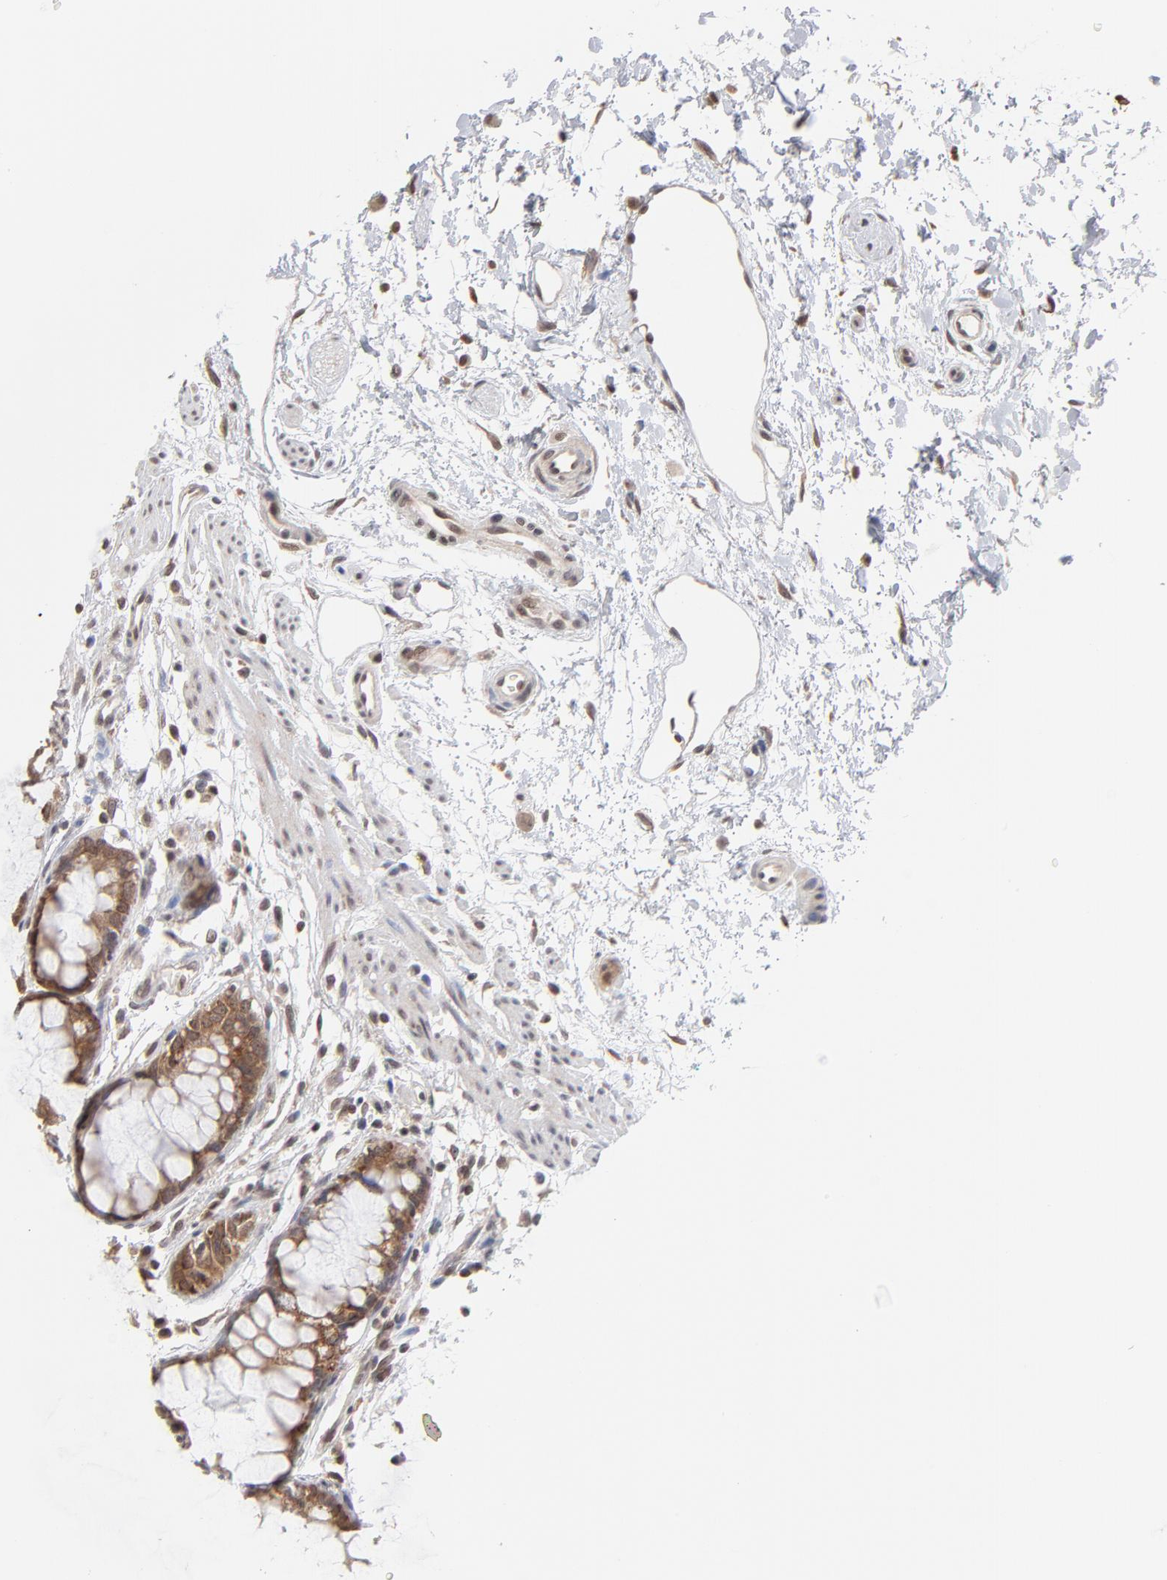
{"staining": {"intensity": "strong", "quantity": ">75%", "location": "cytoplasmic/membranous"}, "tissue": "rectum", "cell_type": "Glandular cells", "image_type": "normal", "snomed": [{"axis": "morphology", "description": "Normal tissue, NOS"}, {"axis": "morphology", "description": "Adenocarcinoma, NOS"}, {"axis": "topography", "description": "Rectum"}], "caption": "IHC of unremarkable rectum reveals high levels of strong cytoplasmic/membranous staining in approximately >75% of glandular cells.", "gene": "ARIH1", "patient": {"sex": "female", "age": 65}}